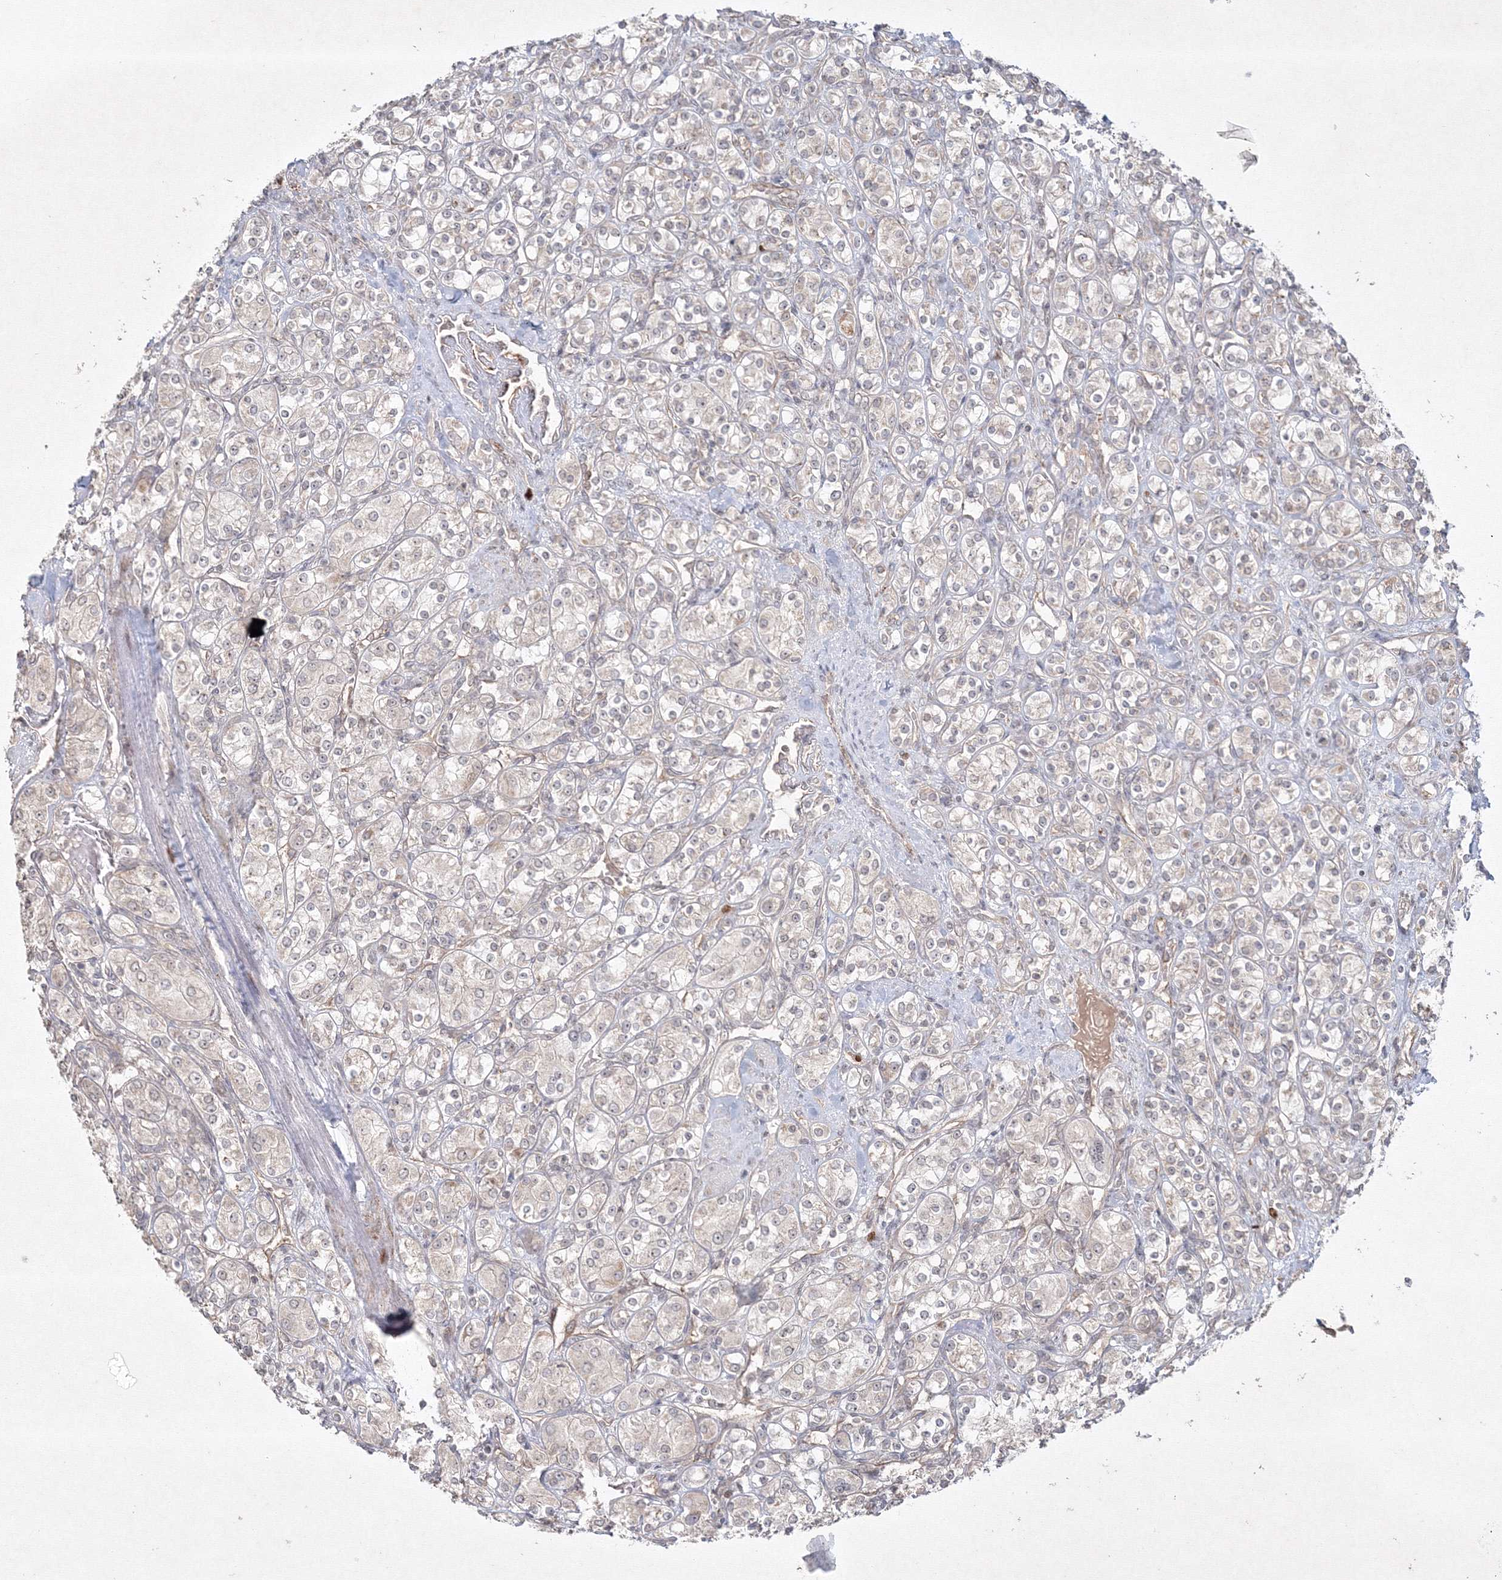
{"staining": {"intensity": "weak", "quantity": "<25%", "location": "cytoplasmic/membranous,nuclear"}, "tissue": "renal cancer", "cell_type": "Tumor cells", "image_type": "cancer", "snomed": [{"axis": "morphology", "description": "Adenocarcinoma, NOS"}, {"axis": "topography", "description": "Kidney"}], "caption": "The micrograph displays no significant positivity in tumor cells of adenocarcinoma (renal).", "gene": "KIF20A", "patient": {"sex": "male", "age": 77}}